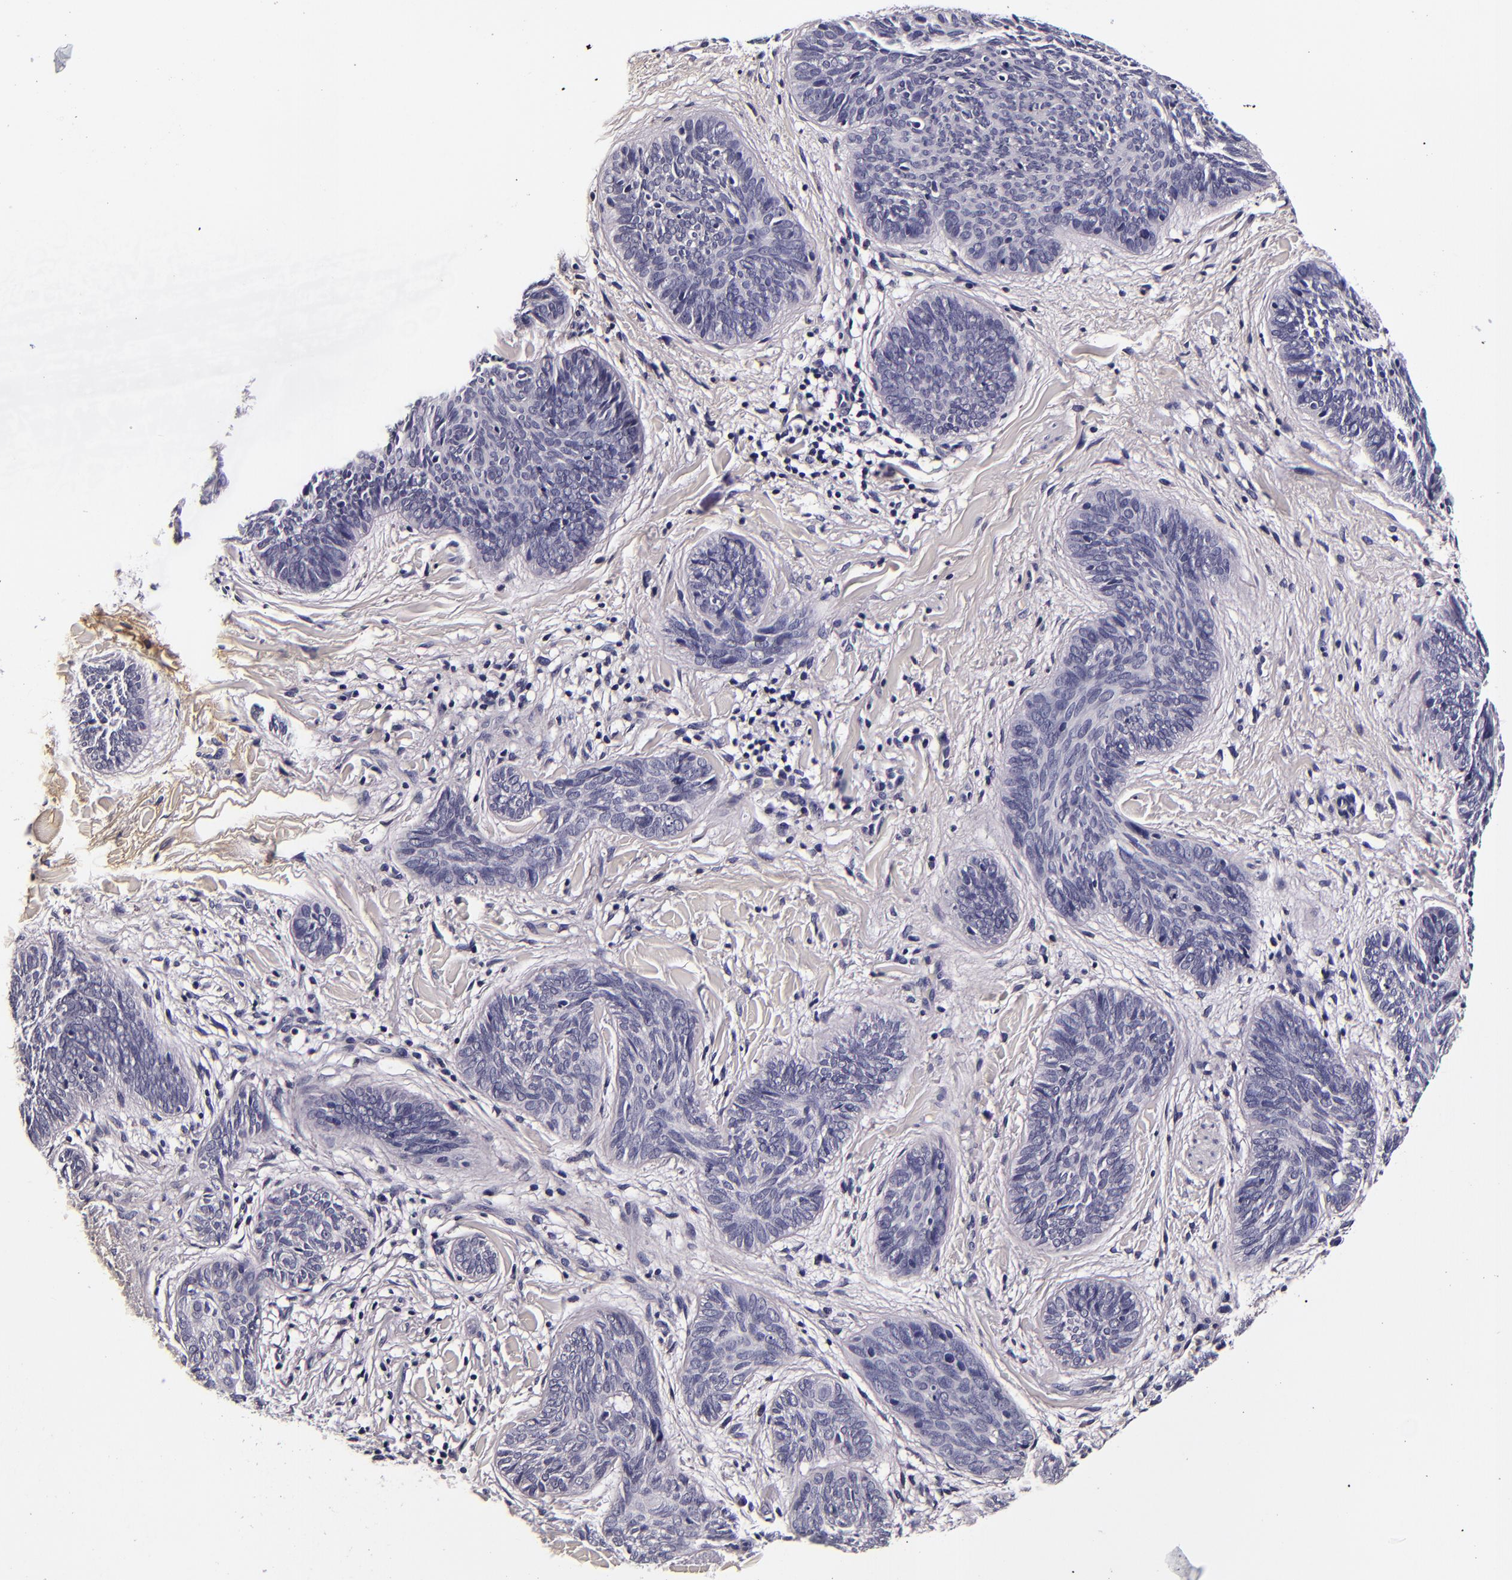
{"staining": {"intensity": "negative", "quantity": "none", "location": "none"}, "tissue": "skin cancer", "cell_type": "Tumor cells", "image_type": "cancer", "snomed": [{"axis": "morphology", "description": "Basal cell carcinoma"}, {"axis": "topography", "description": "Skin"}], "caption": "Immunohistochemistry image of neoplastic tissue: skin cancer stained with DAB (3,3'-diaminobenzidine) exhibits no significant protein expression in tumor cells.", "gene": "FBN1", "patient": {"sex": "female", "age": 81}}